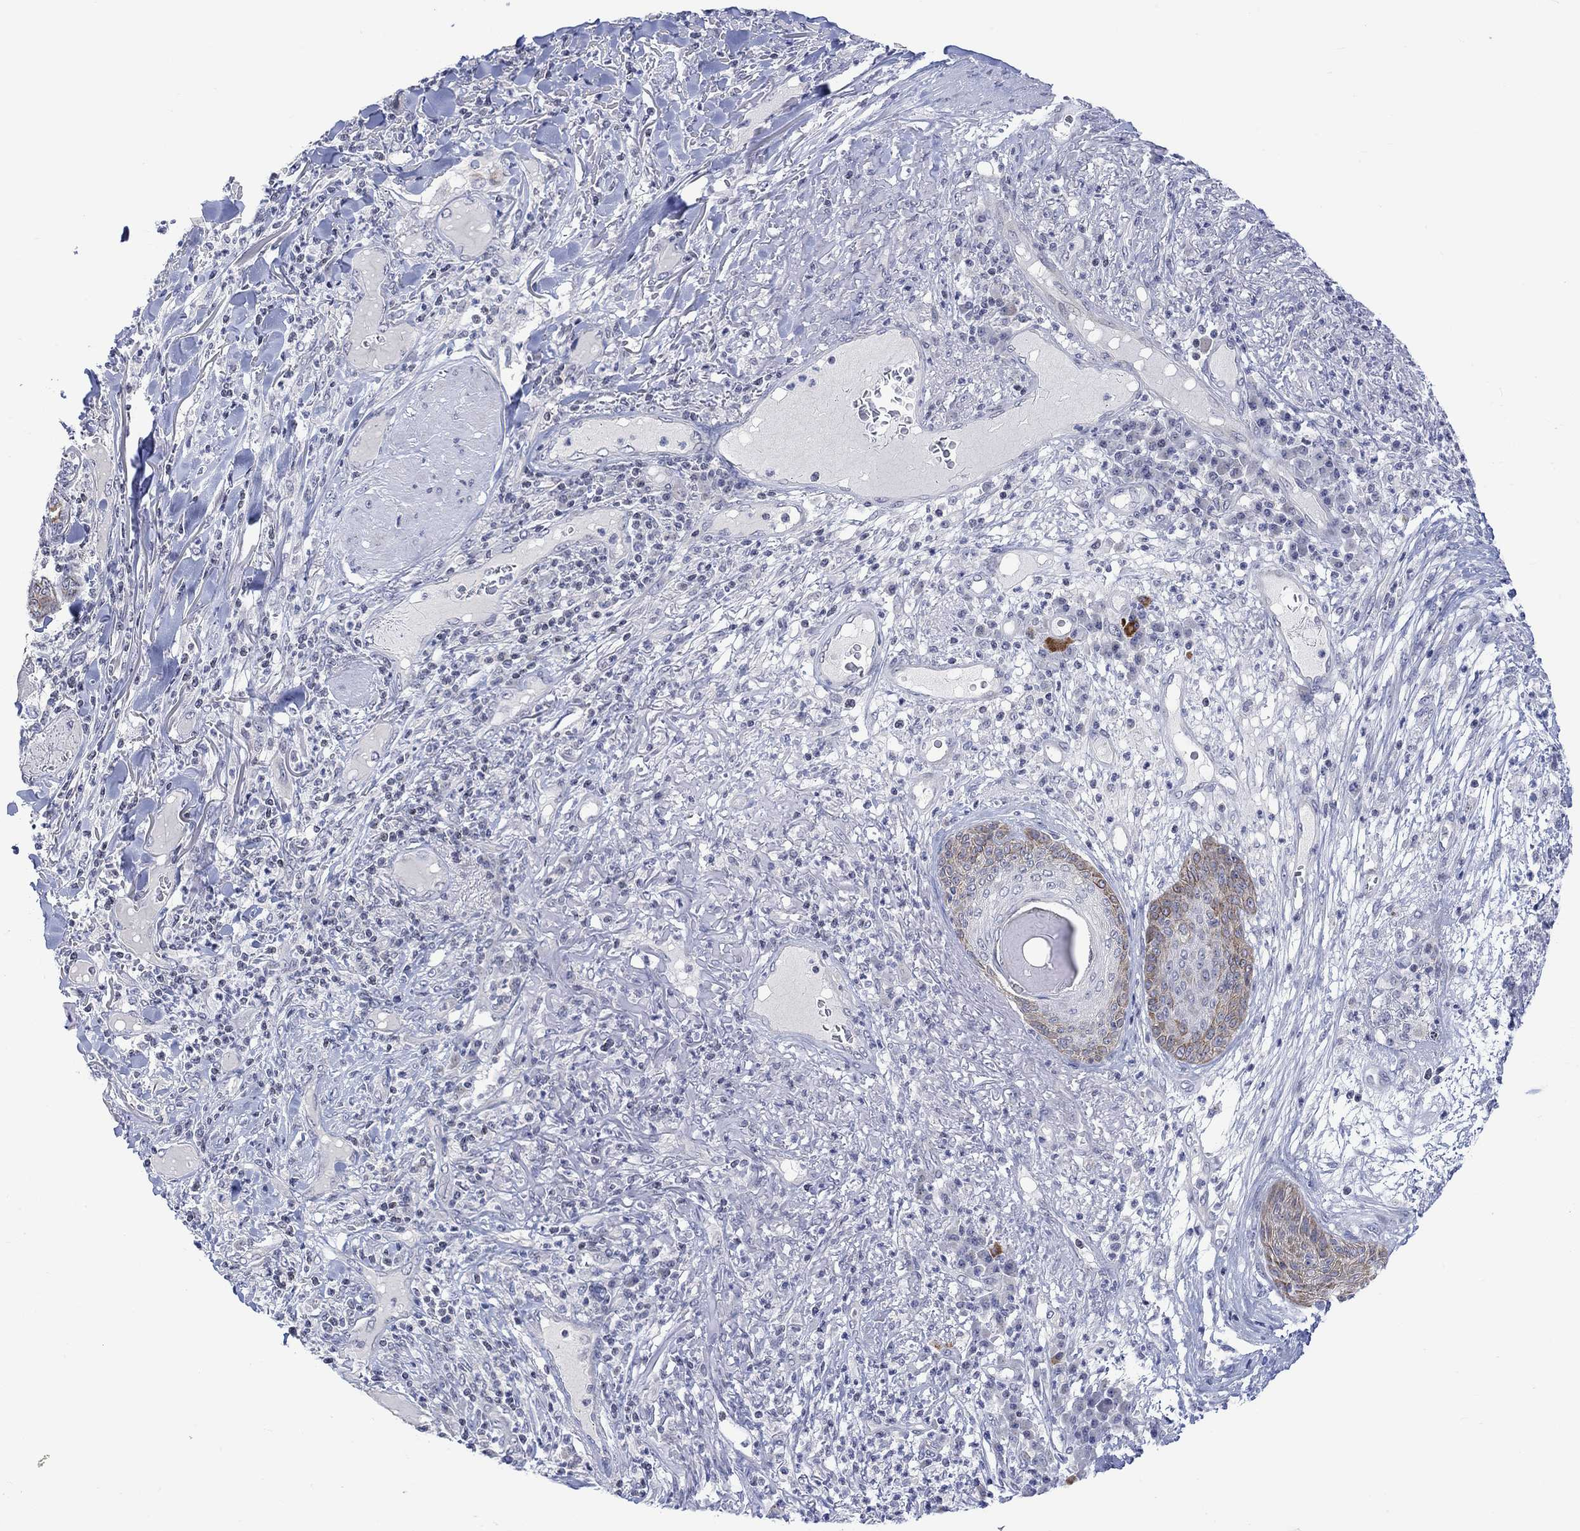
{"staining": {"intensity": "moderate", "quantity": "<25%", "location": "cytoplasmic/membranous"}, "tissue": "skin cancer", "cell_type": "Tumor cells", "image_type": "cancer", "snomed": [{"axis": "morphology", "description": "Squamous cell carcinoma, NOS"}, {"axis": "topography", "description": "Skin"}], "caption": "About <25% of tumor cells in human skin cancer show moderate cytoplasmic/membranous protein staining as visualized by brown immunohistochemical staining.", "gene": "DCX", "patient": {"sex": "male", "age": 82}}